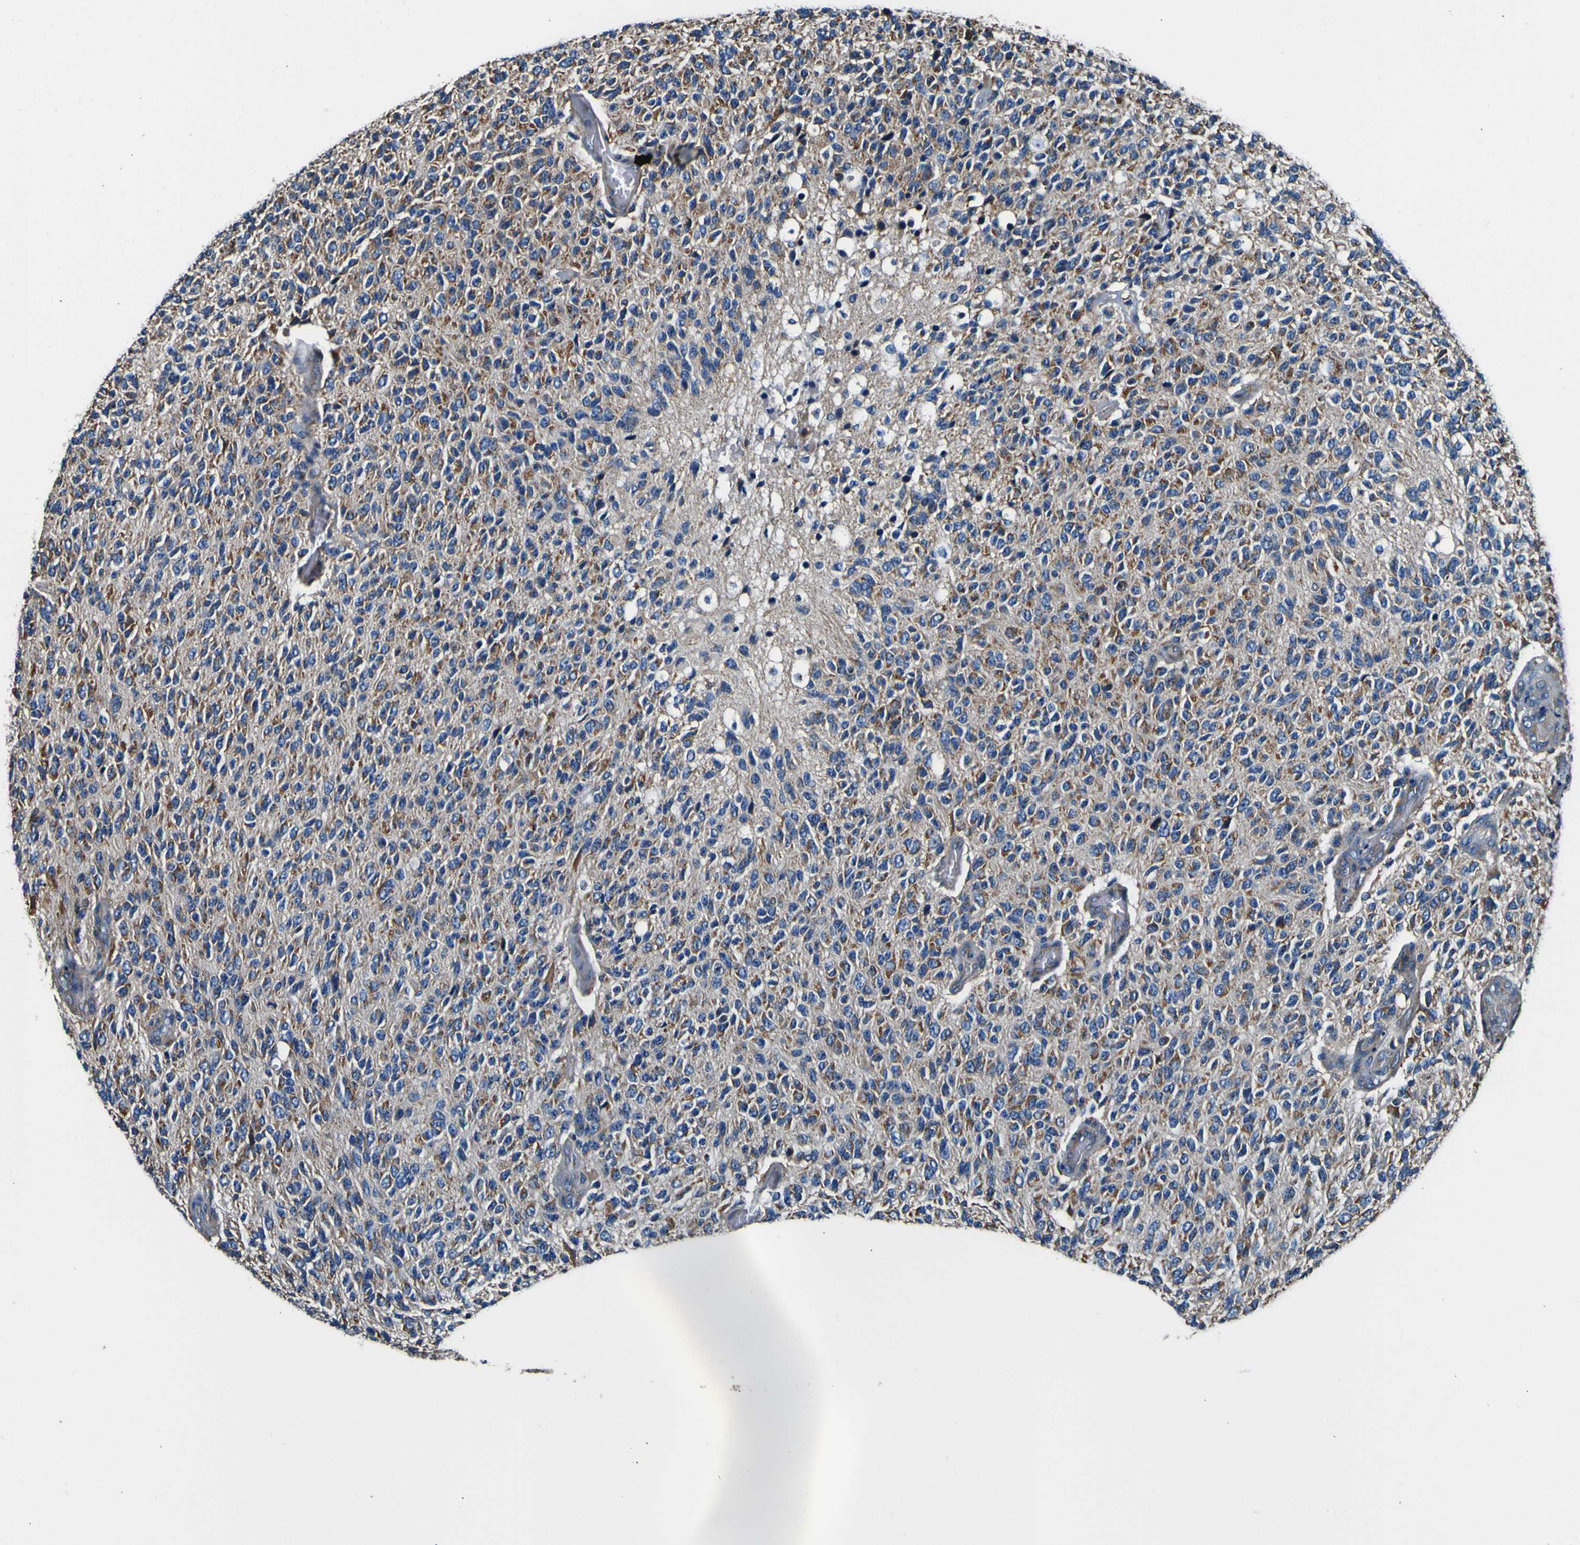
{"staining": {"intensity": "moderate", "quantity": "25%-75%", "location": "cytoplasmic/membranous"}, "tissue": "glioma", "cell_type": "Tumor cells", "image_type": "cancer", "snomed": [{"axis": "morphology", "description": "Glioma, malignant, High grade"}, {"axis": "topography", "description": "pancreas cauda"}], "caption": "Glioma was stained to show a protein in brown. There is medium levels of moderate cytoplasmic/membranous expression in about 25%-75% of tumor cells. (IHC, brightfield microscopy, high magnification).", "gene": "INPP5A", "patient": {"sex": "male", "age": 60}}